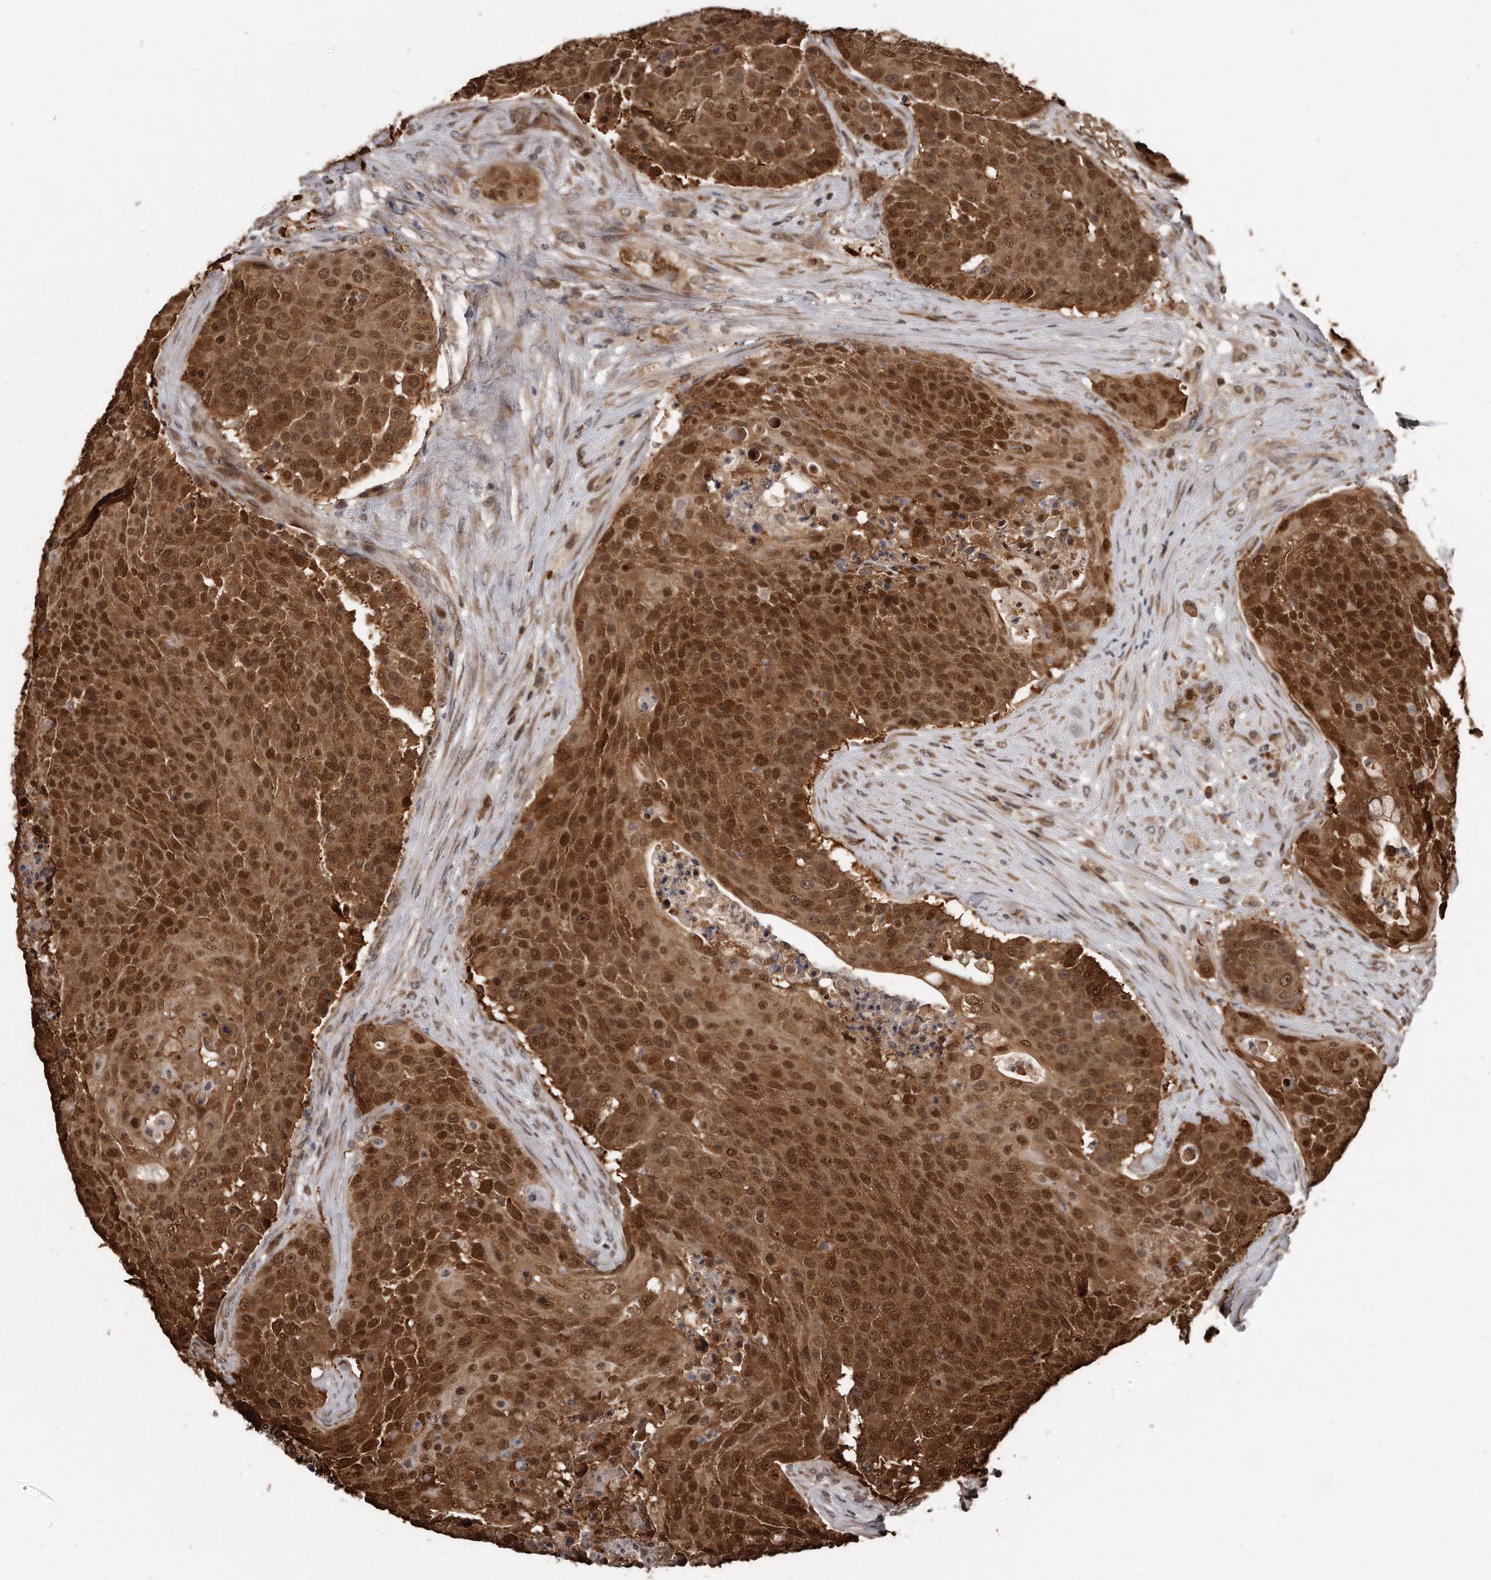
{"staining": {"intensity": "strong", "quantity": ">75%", "location": "cytoplasmic/membranous,nuclear"}, "tissue": "urothelial cancer", "cell_type": "Tumor cells", "image_type": "cancer", "snomed": [{"axis": "morphology", "description": "Urothelial carcinoma, High grade"}, {"axis": "topography", "description": "Urinary bladder"}], "caption": "Immunohistochemical staining of urothelial cancer demonstrates high levels of strong cytoplasmic/membranous and nuclear protein expression in about >75% of tumor cells. (DAB IHC, brown staining for protein, blue staining for nuclei).", "gene": "GCH1", "patient": {"sex": "female", "age": 63}}